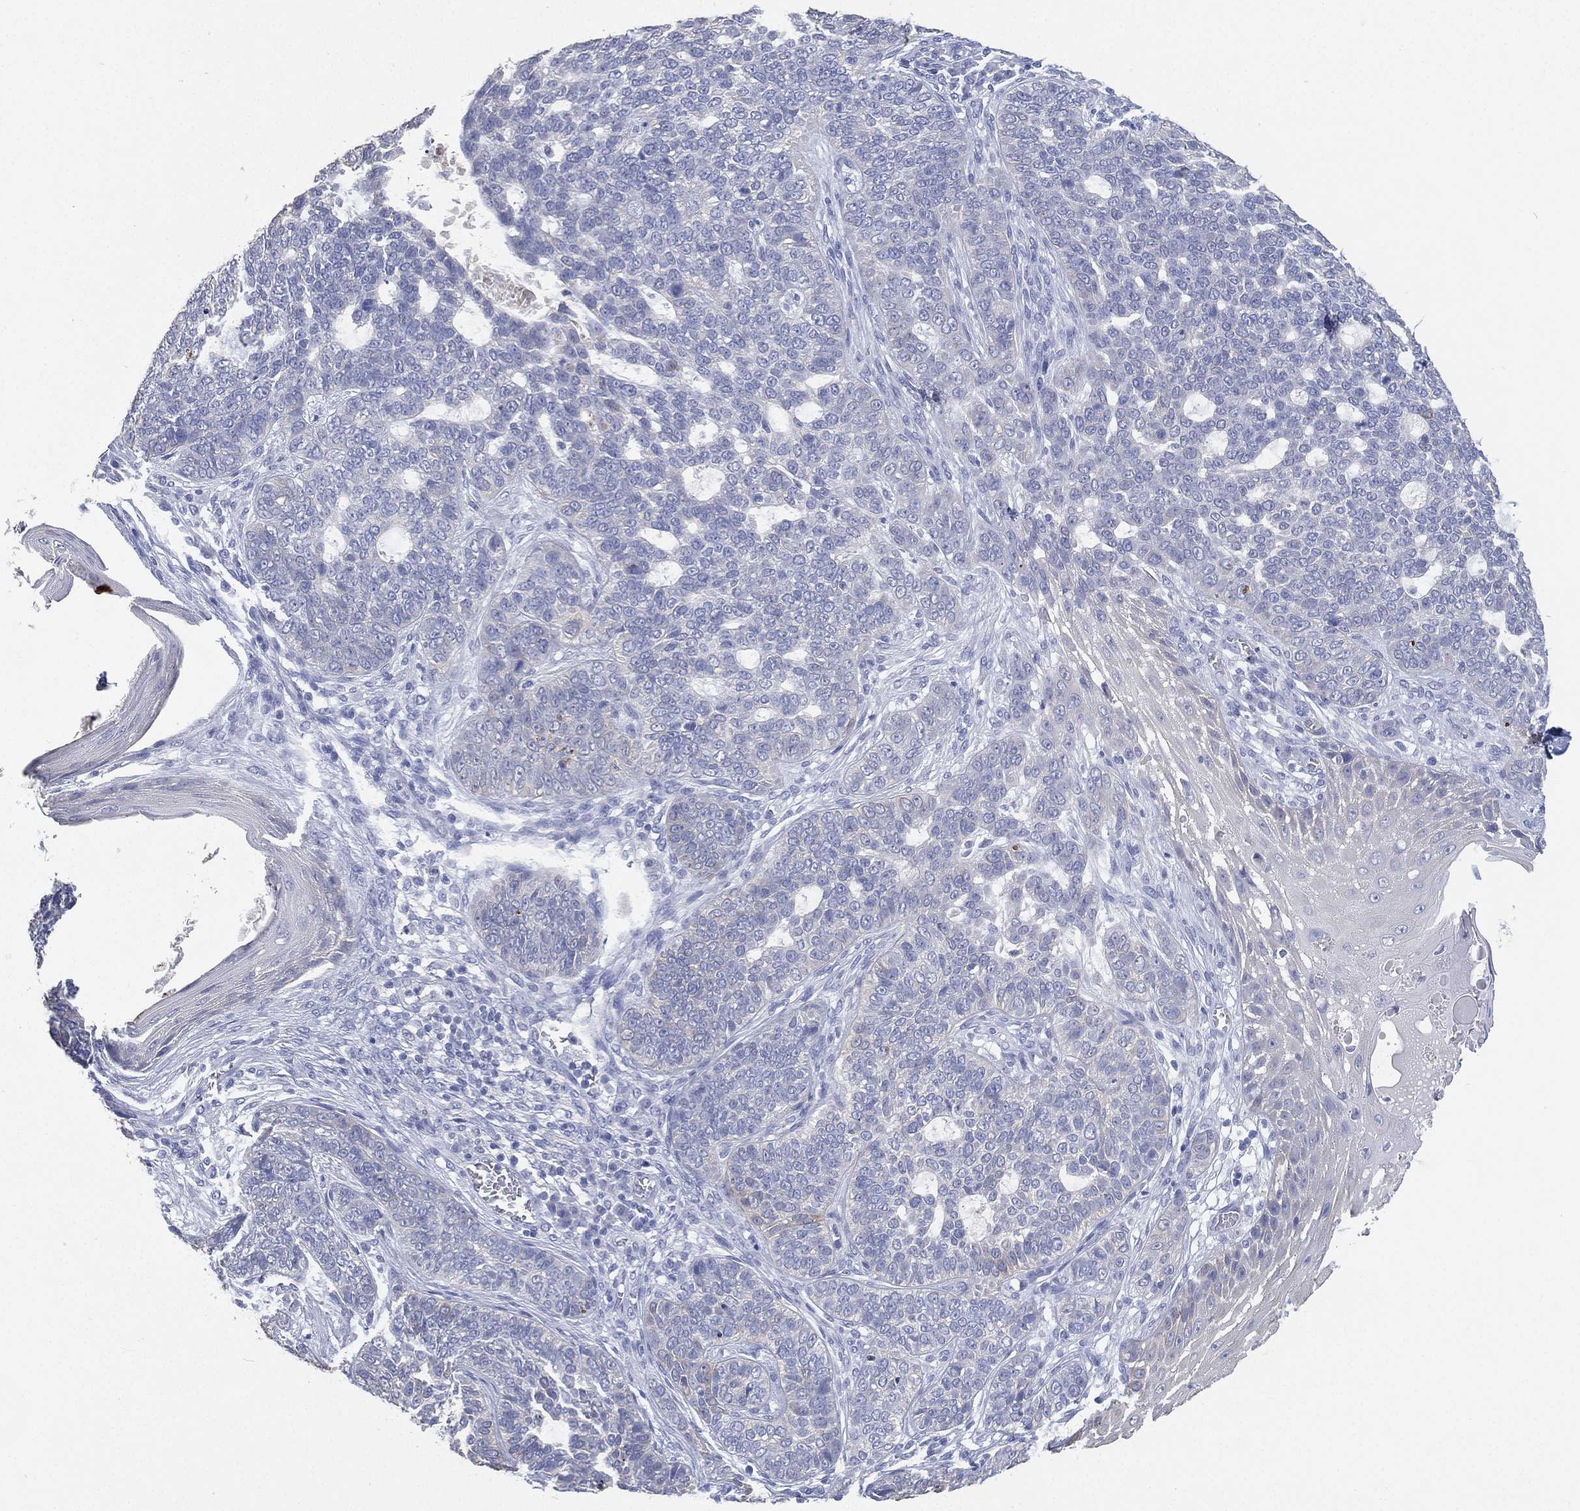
{"staining": {"intensity": "negative", "quantity": "none", "location": "none"}, "tissue": "skin cancer", "cell_type": "Tumor cells", "image_type": "cancer", "snomed": [{"axis": "morphology", "description": "Basal cell carcinoma"}, {"axis": "topography", "description": "Skin"}], "caption": "High power microscopy photomicrograph of an immunohistochemistry histopathology image of basal cell carcinoma (skin), revealing no significant expression in tumor cells.", "gene": "FMO1", "patient": {"sex": "female", "age": 69}}